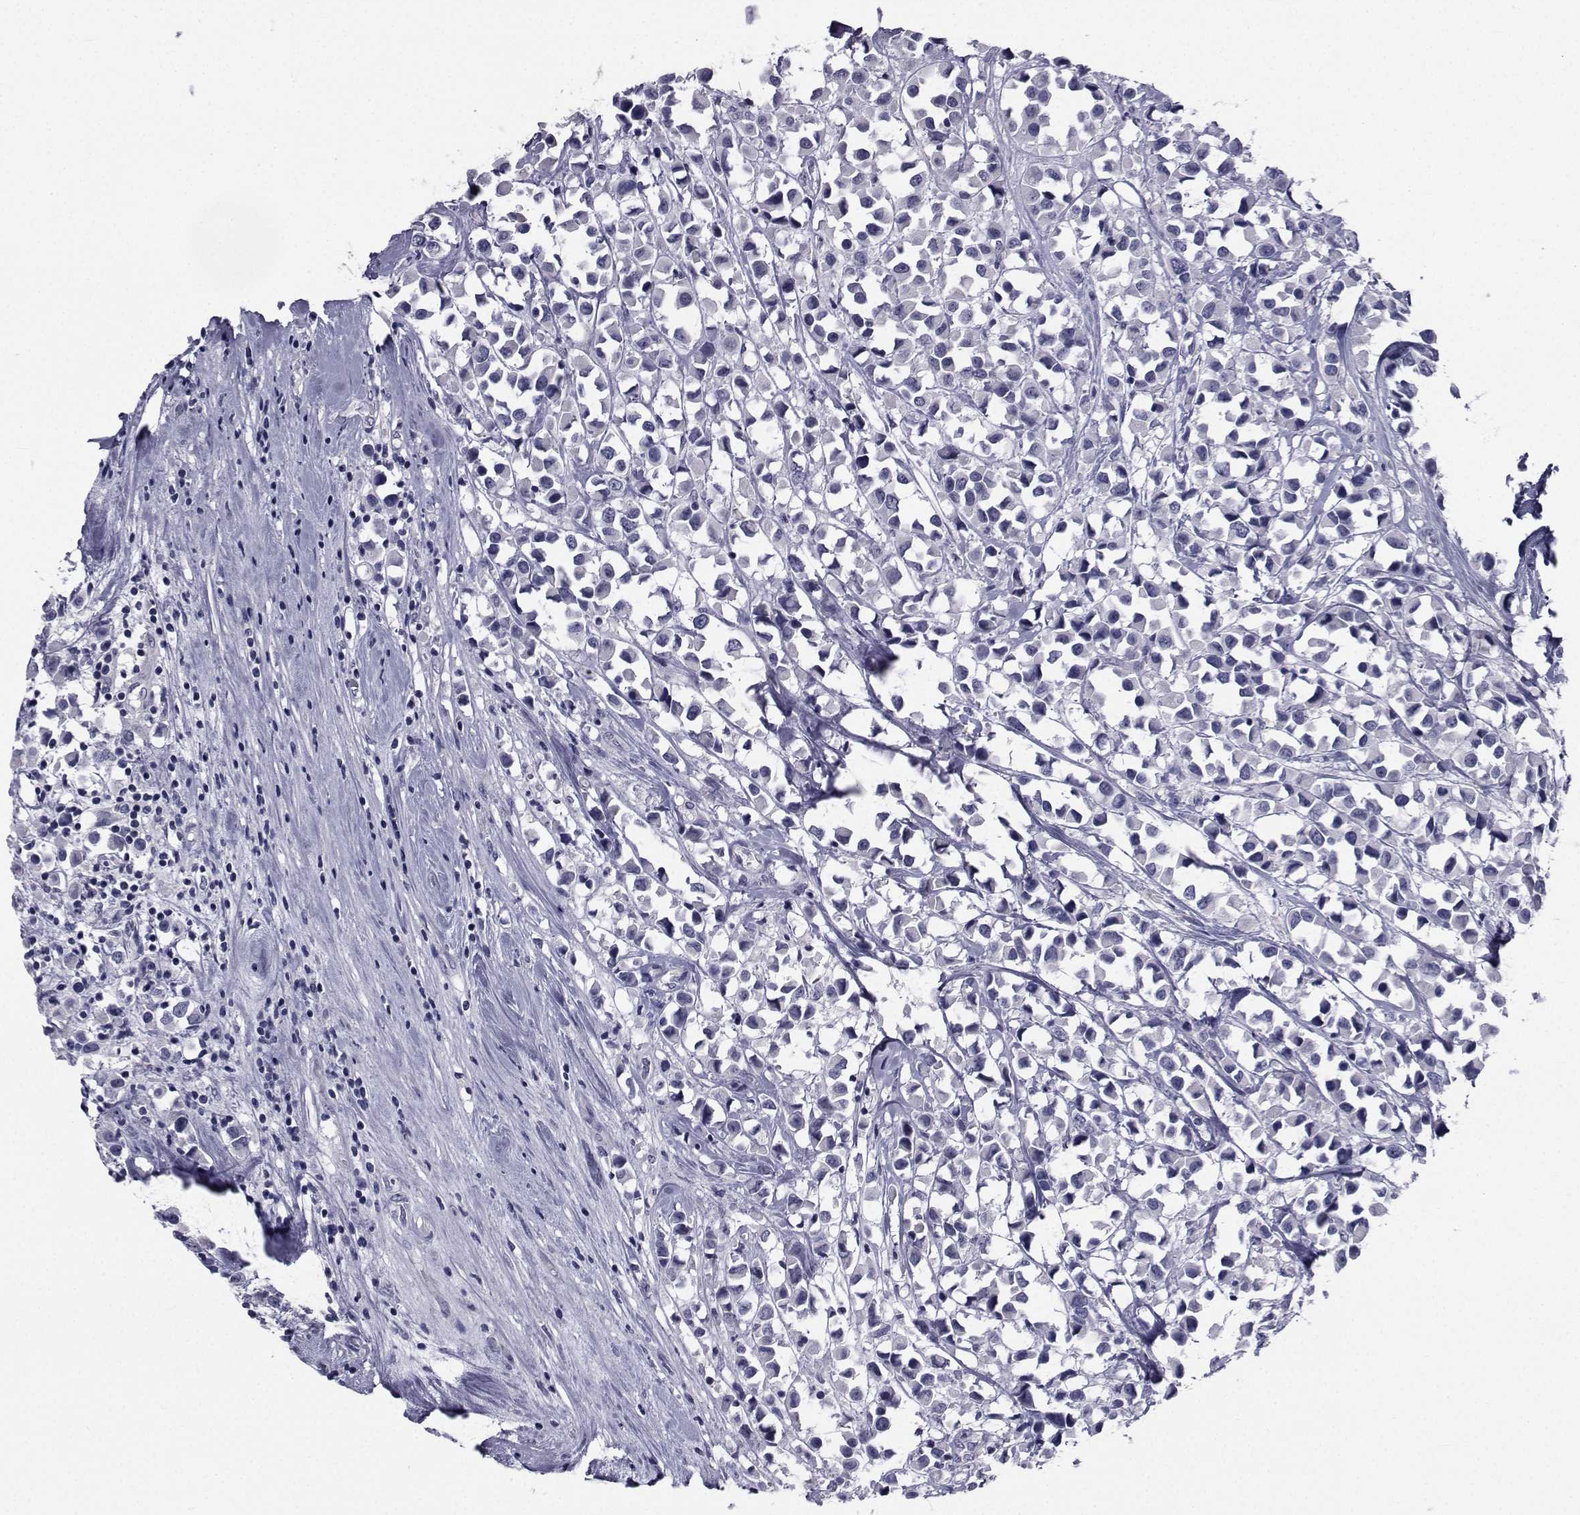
{"staining": {"intensity": "negative", "quantity": "none", "location": "none"}, "tissue": "breast cancer", "cell_type": "Tumor cells", "image_type": "cancer", "snomed": [{"axis": "morphology", "description": "Duct carcinoma"}, {"axis": "topography", "description": "Breast"}], "caption": "This is an IHC histopathology image of breast cancer (intraductal carcinoma). There is no positivity in tumor cells.", "gene": "CHRNA1", "patient": {"sex": "female", "age": 61}}